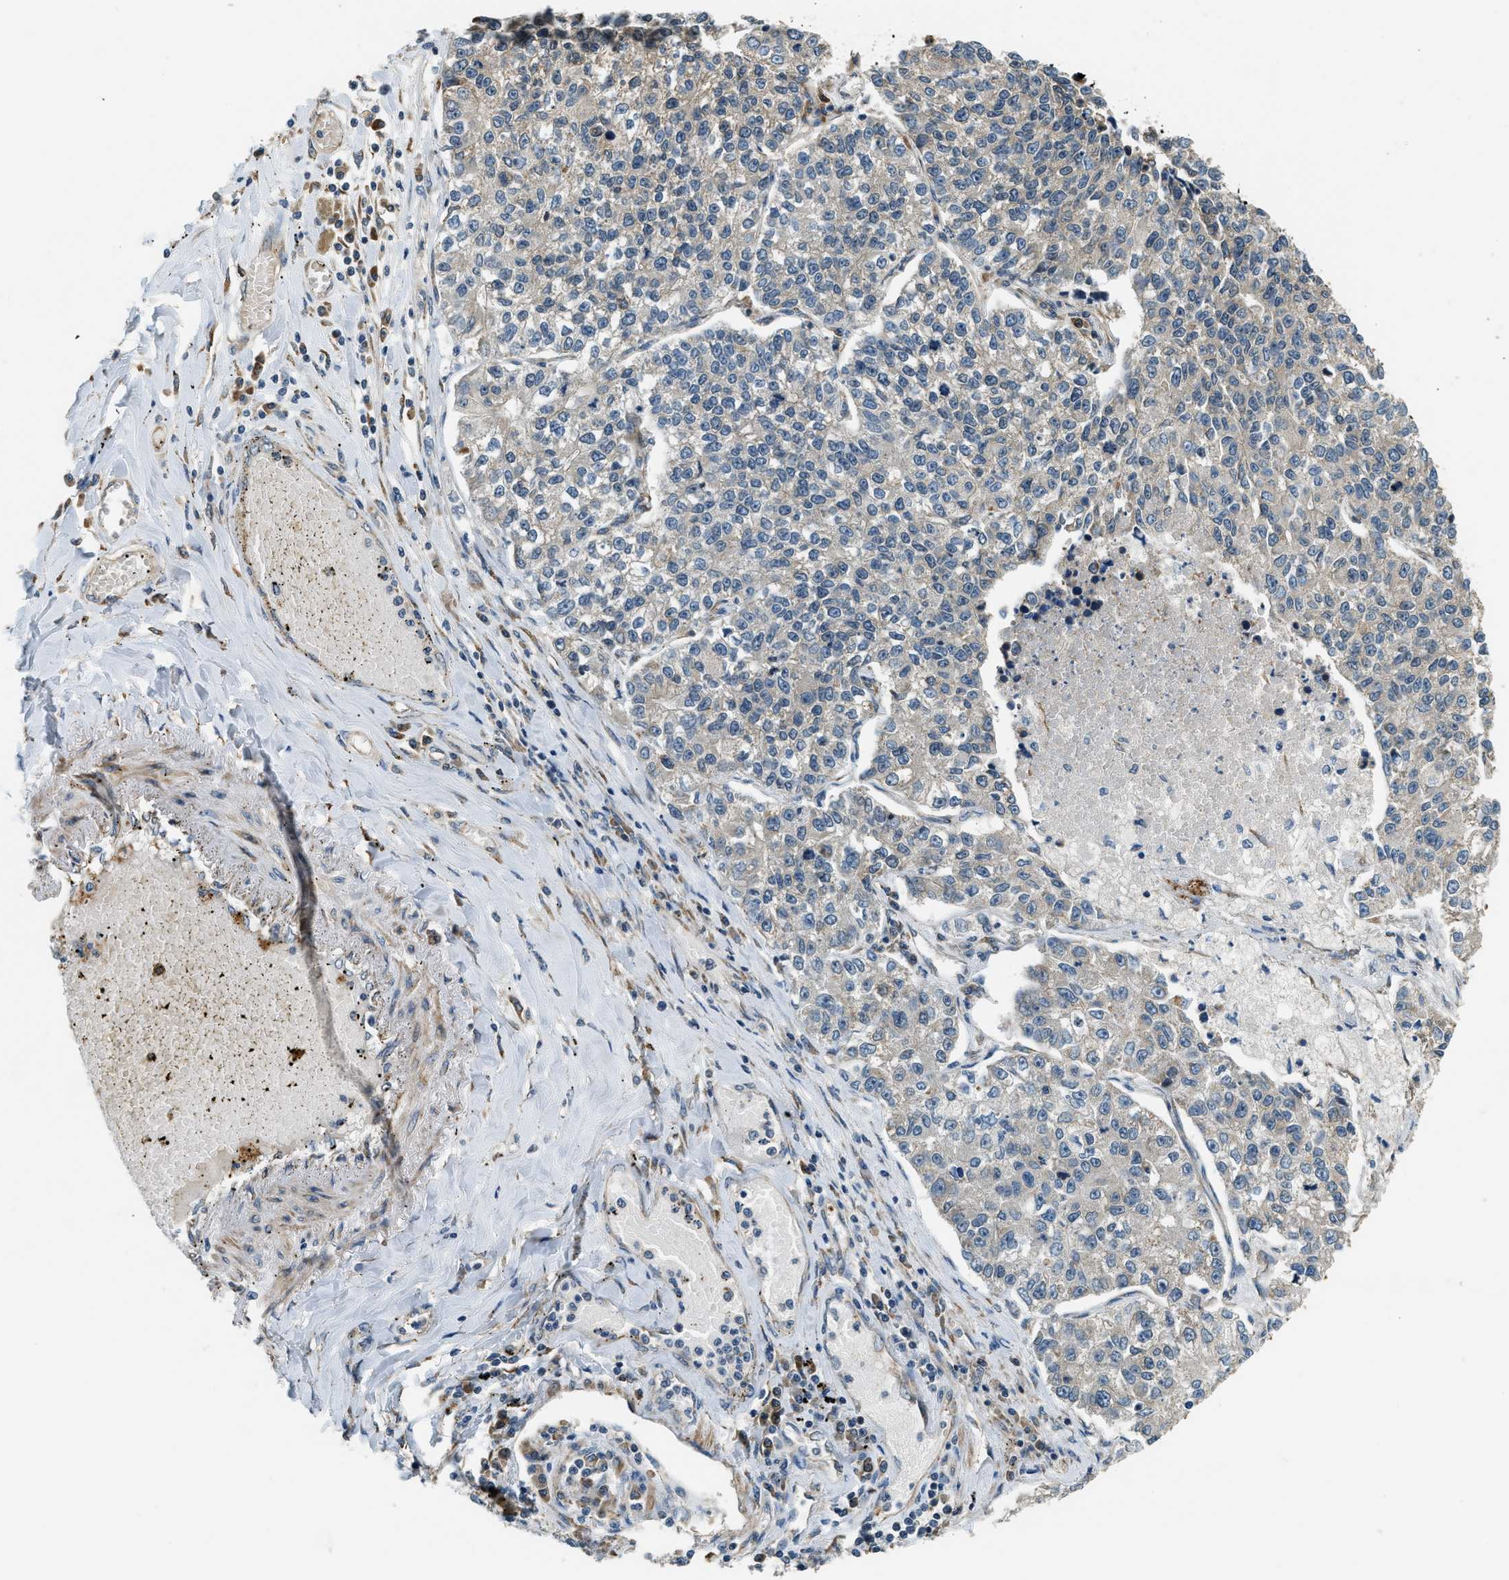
{"staining": {"intensity": "negative", "quantity": "none", "location": "none"}, "tissue": "lung cancer", "cell_type": "Tumor cells", "image_type": "cancer", "snomed": [{"axis": "morphology", "description": "Adenocarcinoma, NOS"}, {"axis": "topography", "description": "Lung"}], "caption": "This is a image of IHC staining of lung cancer (adenocarcinoma), which shows no staining in tumor cells. The staining is performed using DAB brown chromogen with nuclei counter-stained in using hematoxylin.", "gene": "ALOX12", "patient": {"sex": "male", "age": 49}}